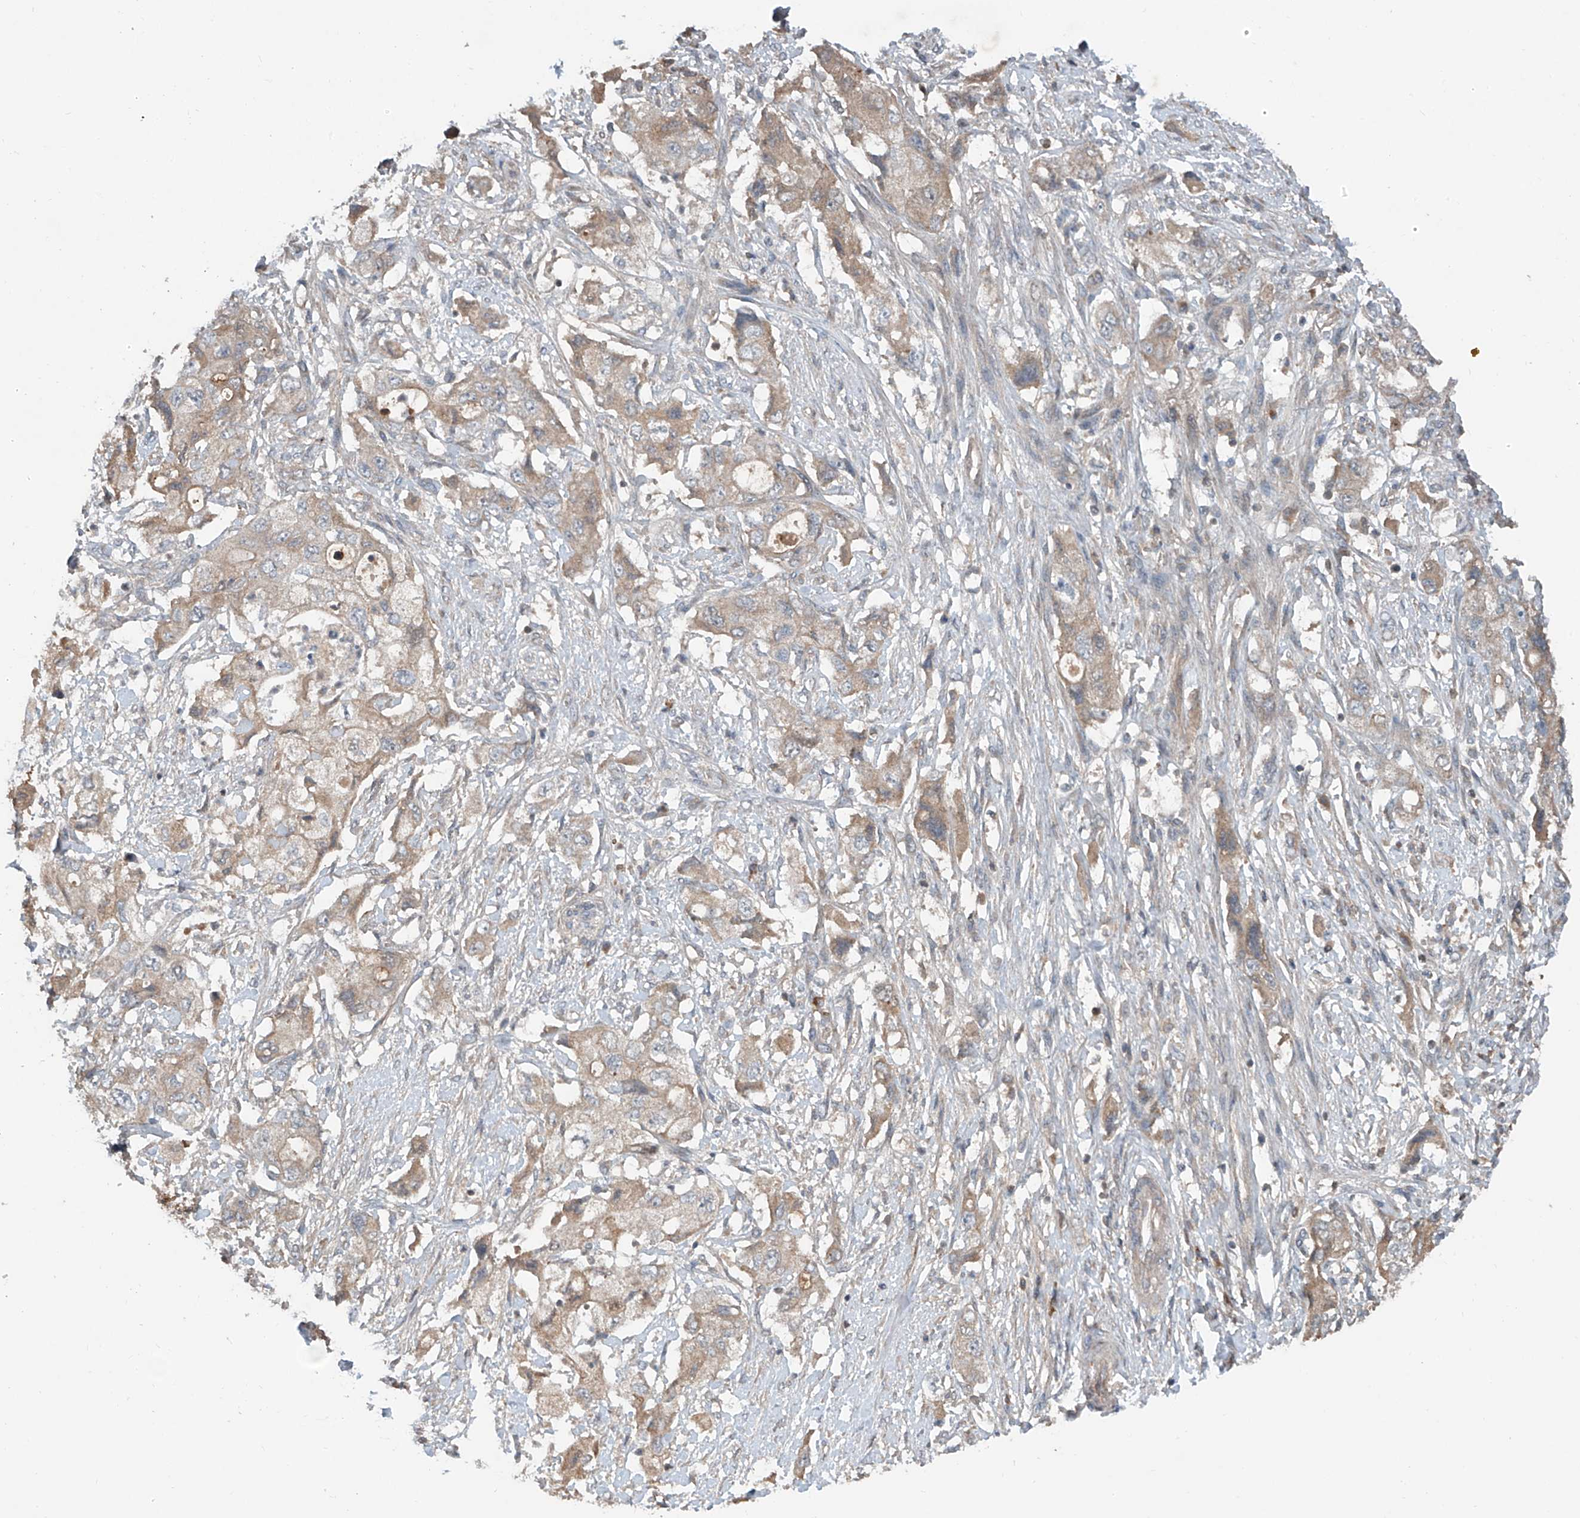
{"staining": {"intensity": "moderate", "quantity": ">75%", "location": "cytoplasmic/membranous"}, "tissue": "pancreatic cancer", "cell_type": "Tumor cells", "image_type": "cancer", "snomed": [{"axis": "morphology", "description": "Adenocarcinoma, NOS"}, {"axis": "topography", "description": "Pancreas"}], "caption": "IHC histopathology image of pancreatic adenocarcinoma stained for a protein (brown), which shows medium levels of moderate cytoplasmic/membranous positivity in about >75% of tumor cells.", "gene": "ADAM23", "patient": {"sex": "female", "age": 73}}